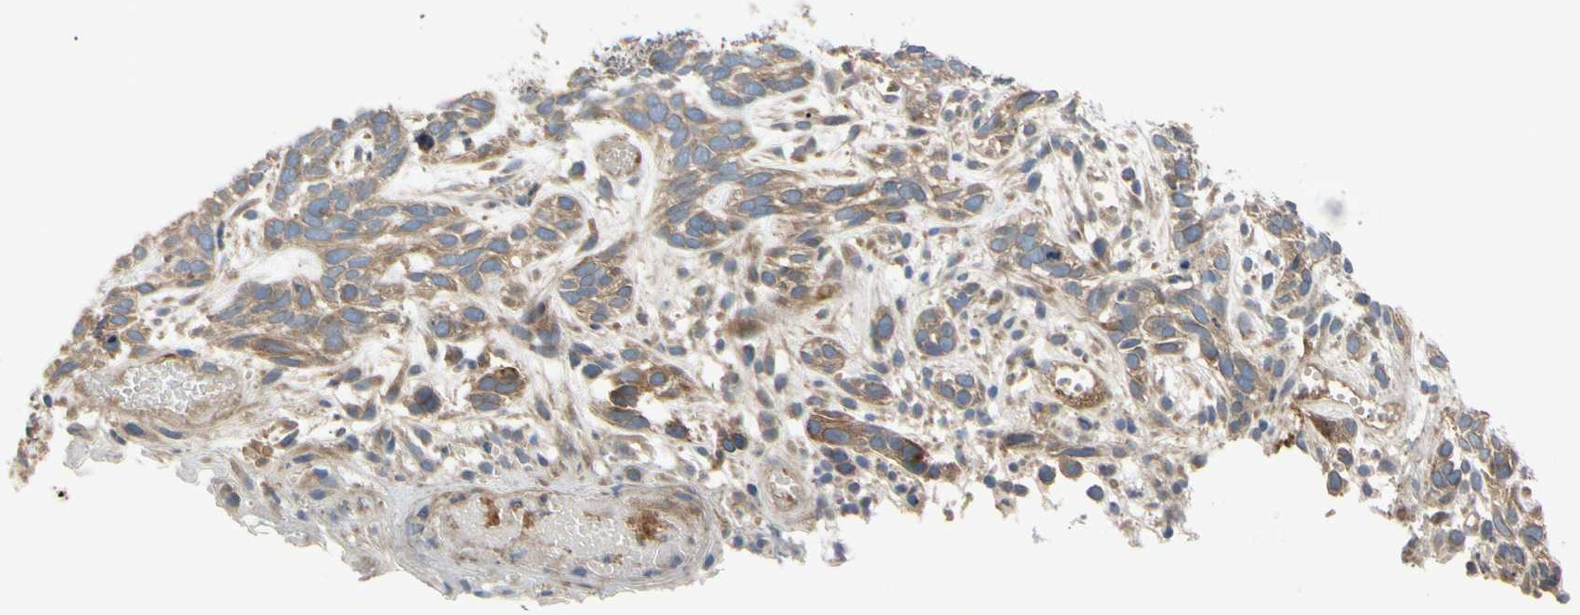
{"staining": {"intensity": "moderate", "quantity": ">75%", "location": "cytoplasmic/membranous"}, "tissue": "skin cancer", "cell_type": "Tumor cells", "image_type": "cancer", "snomed": [{"axis": "morphology", "description": "Basal cell carcinoma"}, {"axis": "topography", "description": "Skin"}], "caption": "Protein staining shows moderate cytoplasmic/membranous expression in about >75% of tumor cells in basal cell carcinoma (skin).", "gene": "SPTLC1", "patient": {"sex": "male", "age": 87}}